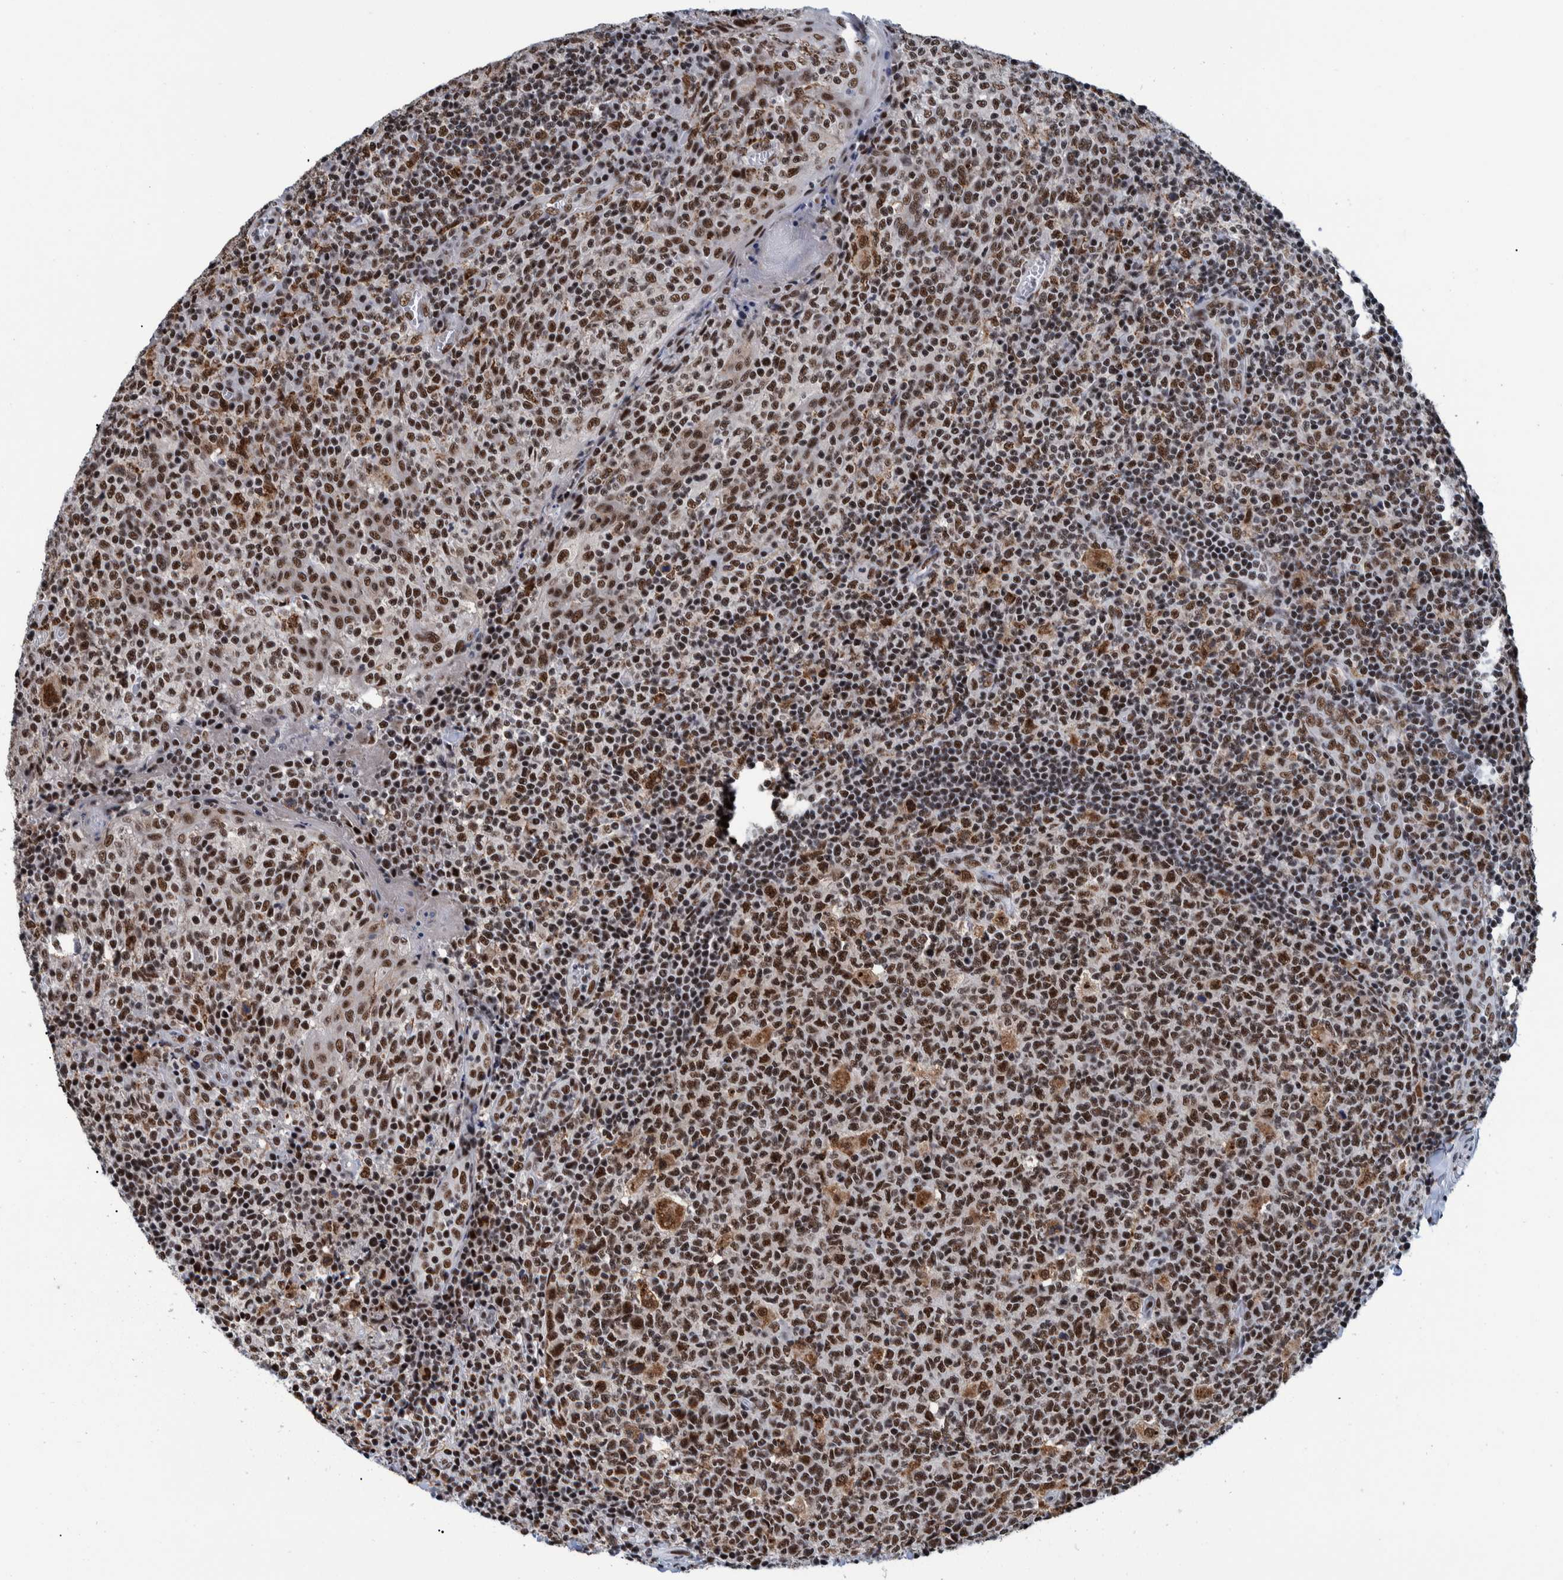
{"staining": {"intensity": "strong", "quantity": ">75%", "location": "cytoplasmic/membranous,nuclear"}, "tissue": "tonsil", "cell_type": "Germinal center cells", "image_type": "normal", "snomed": [{"axis": "morphology", "description": "Normal tissue, NOS"}, {"axis": "topography", "description": "Tonsil"}], "caption": "Protein expression analysis of unremarkable tonsil shows strong cytoplasmic/membranous,nuclear staining in about >75% of germinal center cells. (brown staining indicates protein expression, while blue staining denotes nuclei).", "gene": "EFTUD2", "patient": {"sex": "female", "age": 19}}